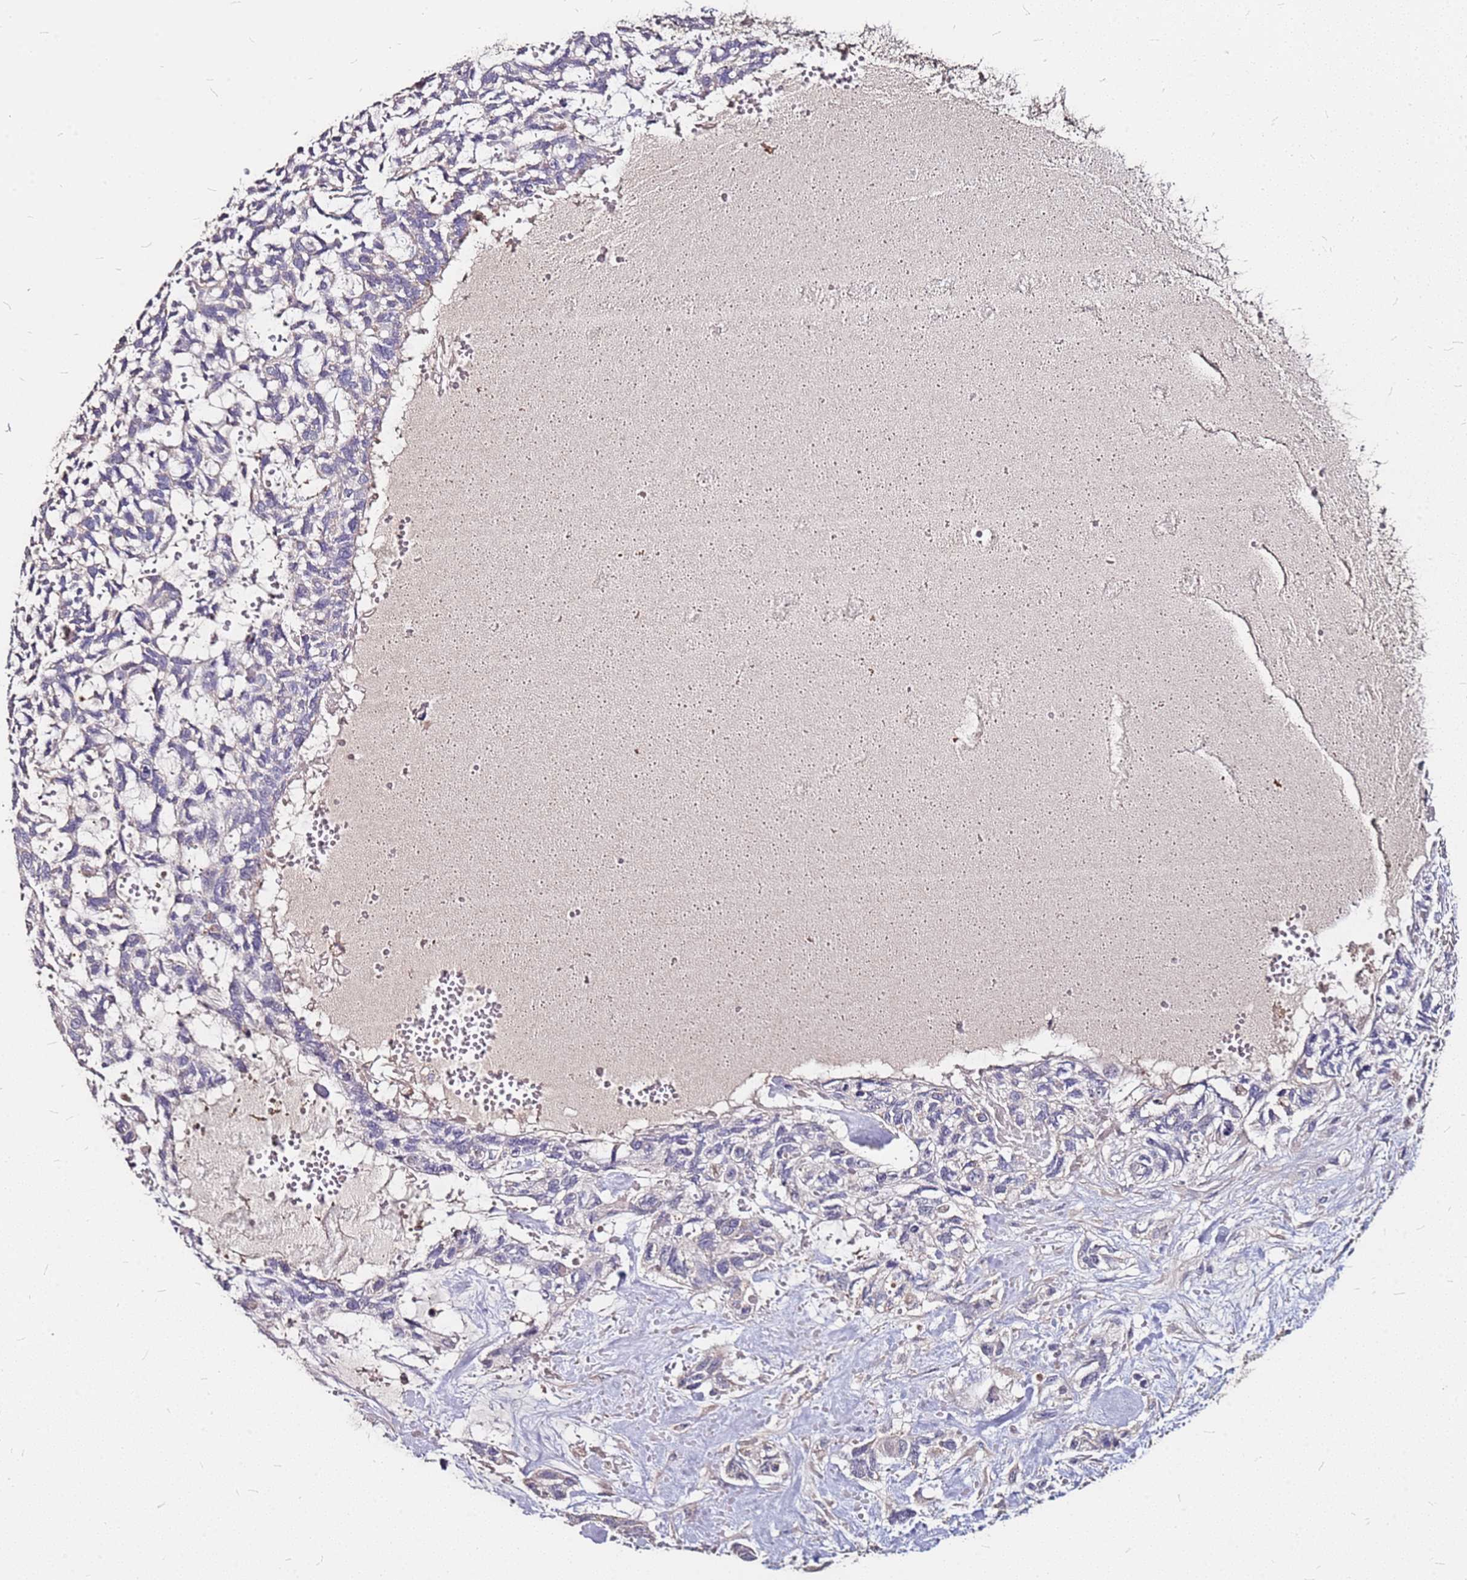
{"staining": {"intensity": "negative", "quantity": "none", "location": "none"}, "tissue": "skin cancer", "cell_type": "Tumor cells", "image_type": "cancer", "snomed": [{"axis": "morphology", "description": "Basal cell carcinoma"}, {"axis": "topography", "description": "Skin"}], "caption": "High power microscopy micrograph of an immunohistochemistry histopathology image of skin basal cell carcinoma, revealing no significant expression in tumor cells.", "gene": "DCDC2C", "patient": {"sex": "male", "age": 88}}